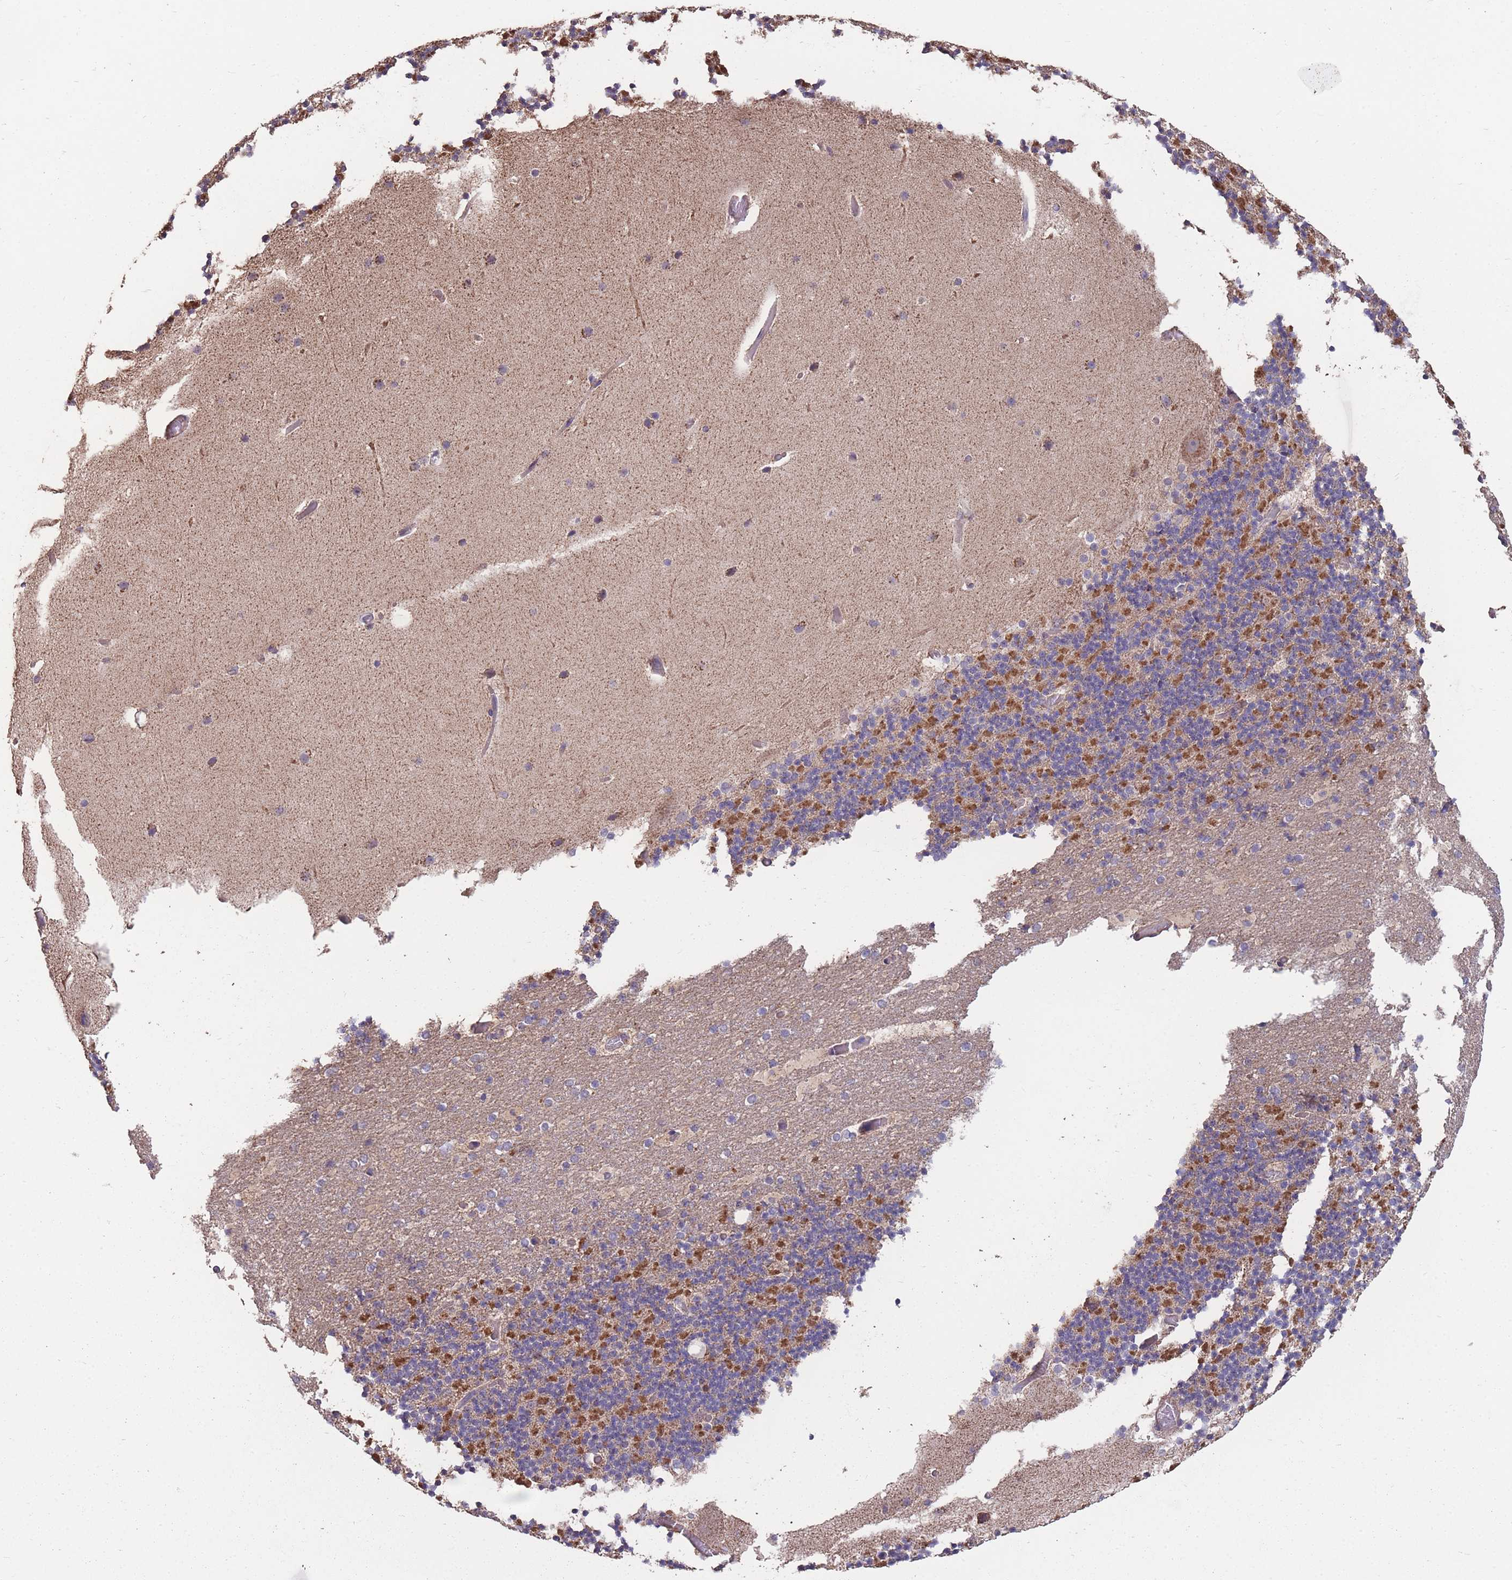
{"staining": {"intensity": "moderate", "quantity": ">75%", "location": "cytoplasmic/membranous"}, "tissue": "cerebellum", "cell_type": "Cells in granular layer", "image_type": "normal", "snomed": [{"axis": "morphology", "description": "Normal tissue, NOS"}, {"axis": "topography", "description": "Cerebellum"}], "caption": "Protein staining of normal cerebellum exhibits moderate cytoplasmic/membranous positivity in approximately >75% of cells in granular layer. (IHC, brightfield microscopy, high magnification).", "gene": "NUDT21", "patient": {"sex": "male", "age": 57}}